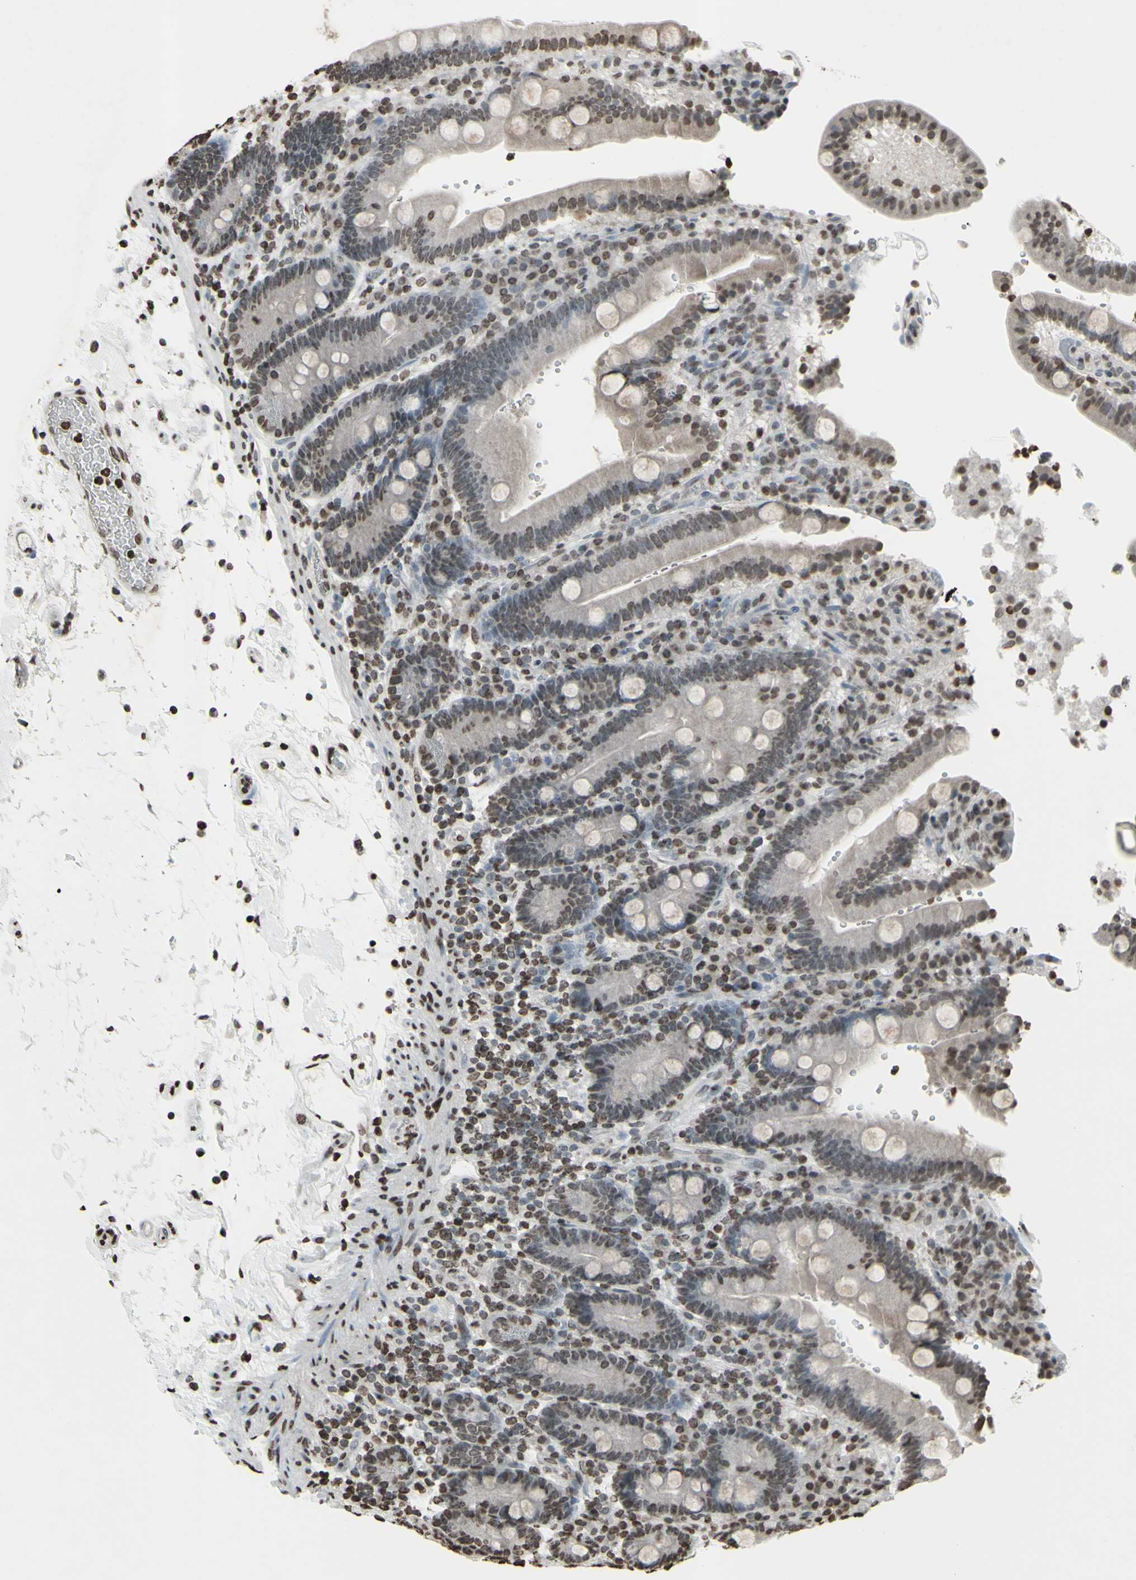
{"staining": {"intensity": "weak", "quantity": "25%-75%", "location": "cytoplasmic/membranous,nuclear"}, "tissue": "duodenum", "cell_type": "Glandular cells", "image_type": "normal", "snomed": [{"axis": "morphology", "description": "Normal tissue, NOS"}, {"axis": "topography", "description": "Small intestine, NOS"}], "caption": "An IHC image of unremarkable tissue is shown. Protein staining in brown shows weak cytoplasmic/membranous,nuclear positivity in duodenum within glandular cells.", "gene": "CD79B", "patient": {"sex": "female", "age": 71}}